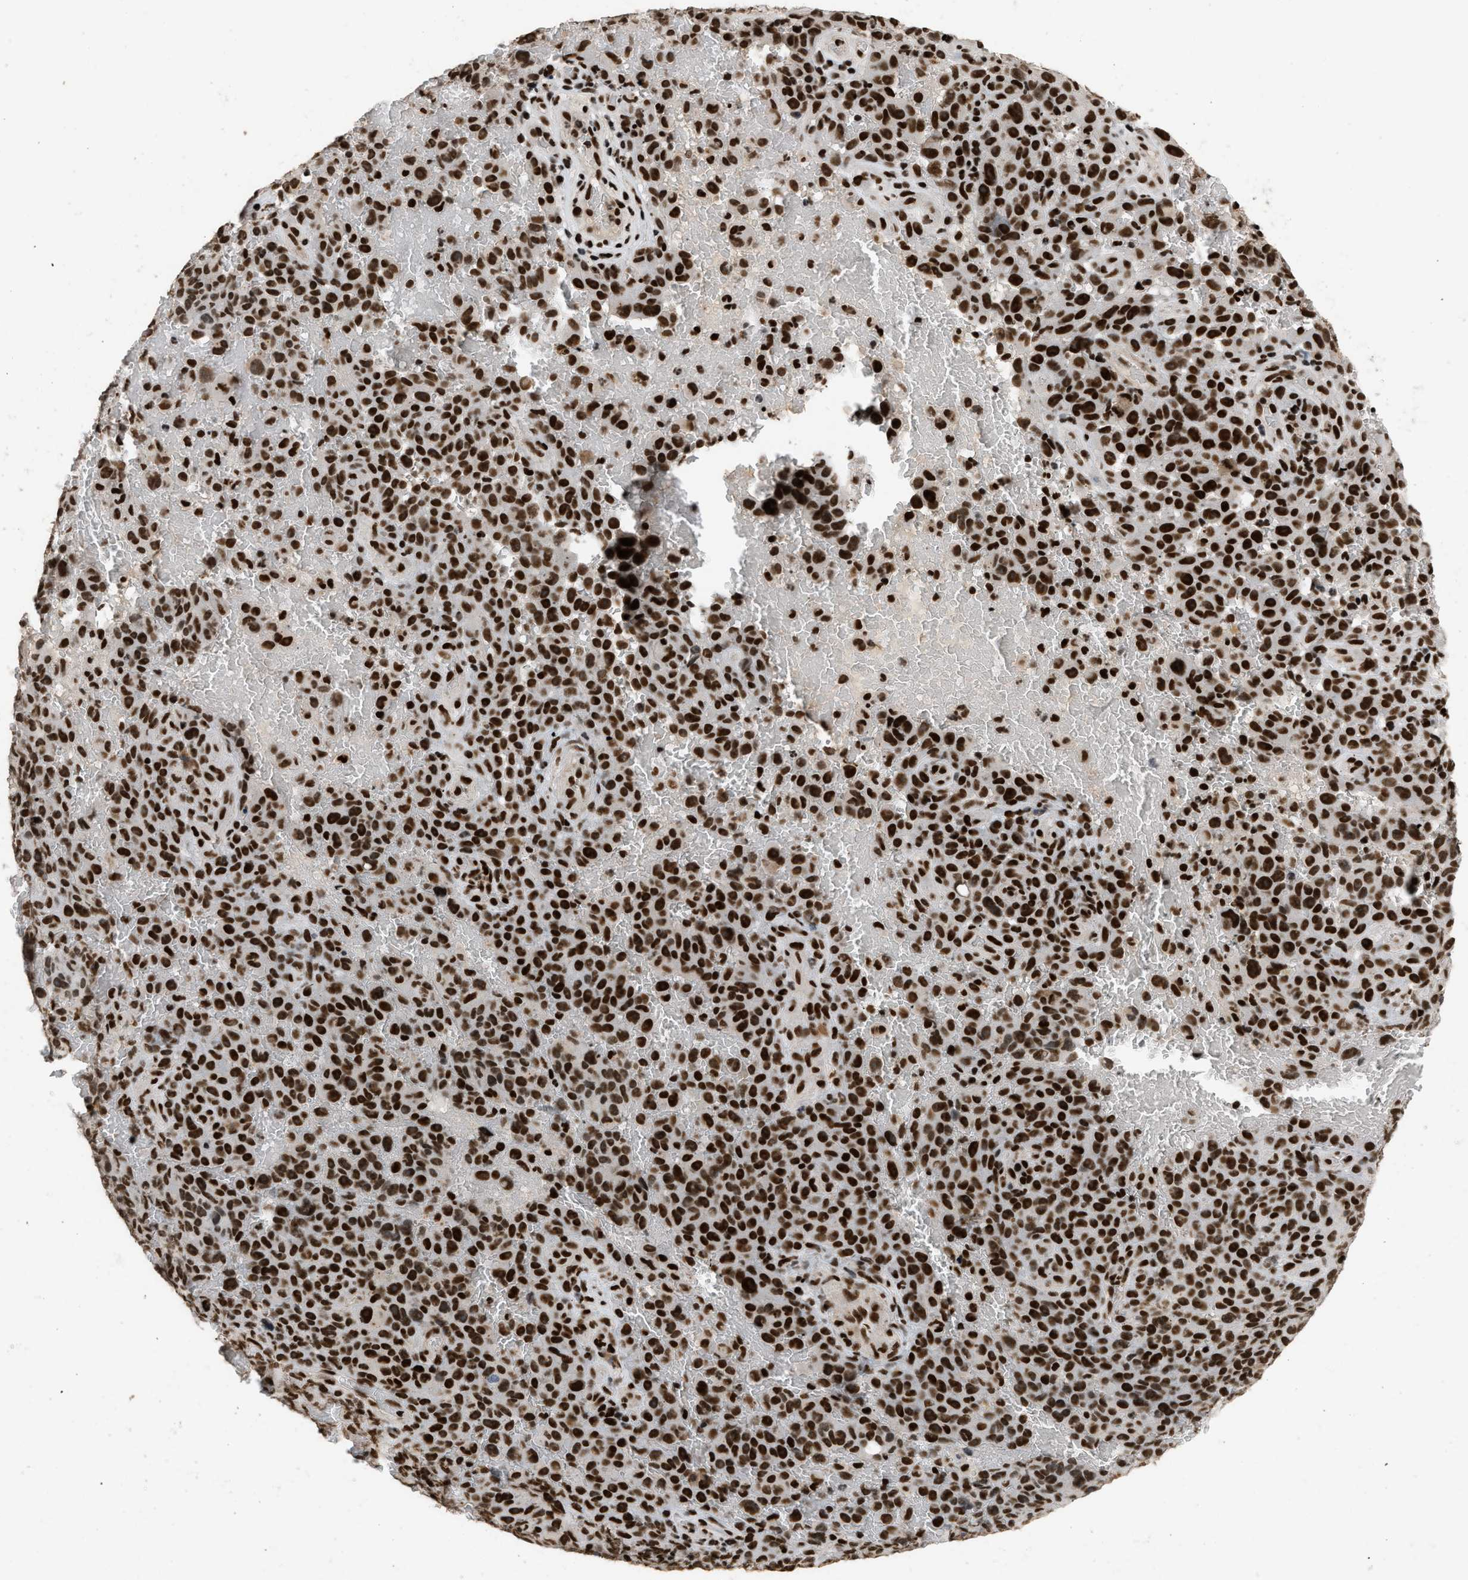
{"staining": {"intensity": "strong", "quantity": ">75%", "location": "nuclear"}, "tissue": "melanoma", "cell_type": "Tumor cells", "image_type": "cancer", "snomed": [{"axis": "morphology", "description": "Malignant melanoma, NOS"}, {"axis": "topography", "description": "Skin"}], "caption": "Melanoma tissue shows strong nuclear positivity in approximately >75% of tumor cells", "gene": "SMARCB1", "patient": {"sex": "female", "age": 82}}